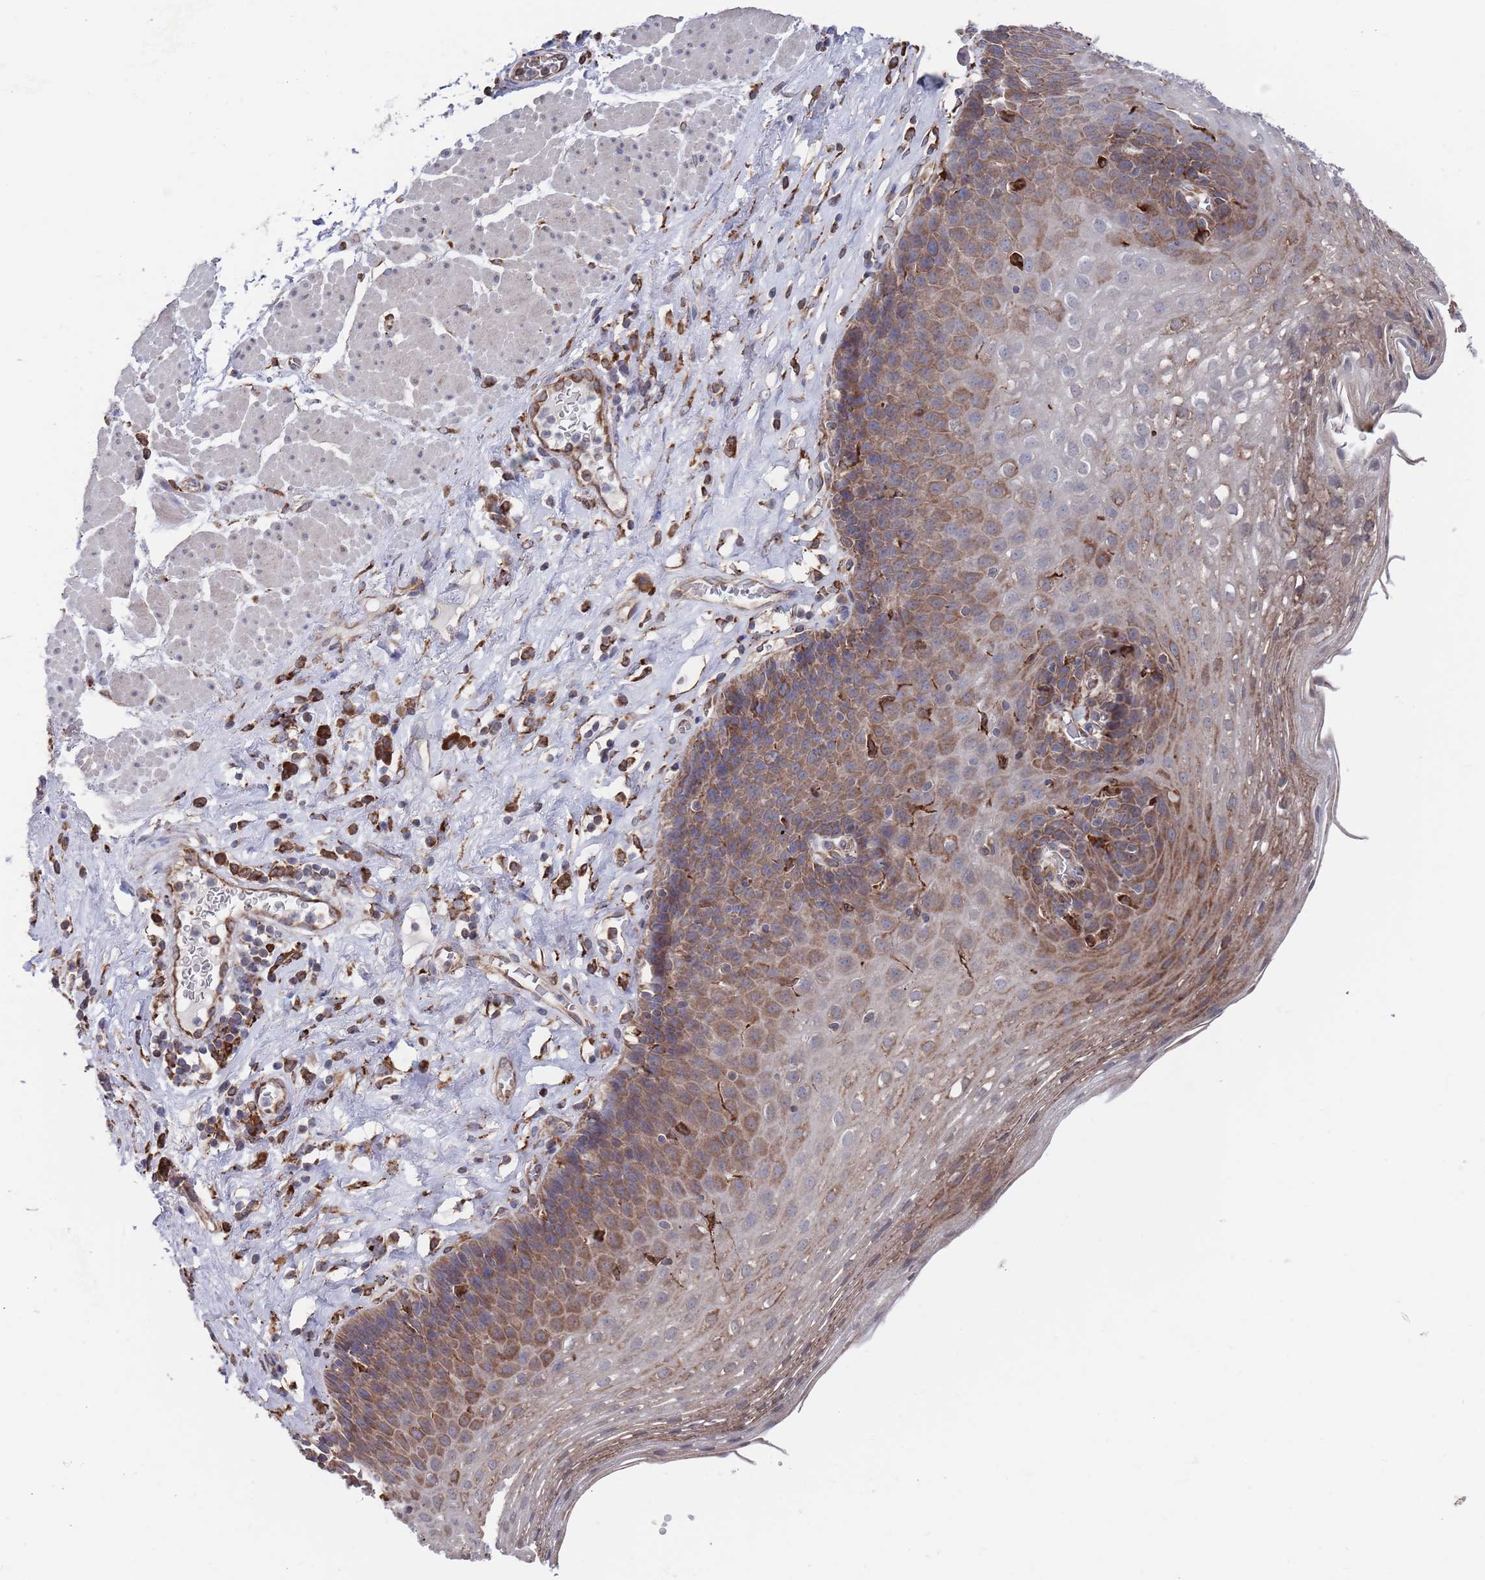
{"staining": {"intensity": "moderate", "quantity": ">75%", "location": "cytoplasmic/membranous"}, "tissue": "esophagus", "cell_type": "Squamous epithelial cells", "image_type": "normal", "snomed": [{"axis": "morphology", "description": "Normal tissue, NOS"}, {"axis": "topography", "description": "Esophagus"}], "caption": "Squamous epithelial cells demonstrate moderate cytoplasmic/membranous staining in approximately >75% of cells in normal esophagus. The staining is performed using DAB (3,3'-diaminobenzidine) brown chromogen to label protein expression. The nuclei are counter-stained blue using hematoxylin.", "gene": "GID8", "patient": {"sex": "female", "age": 66}}